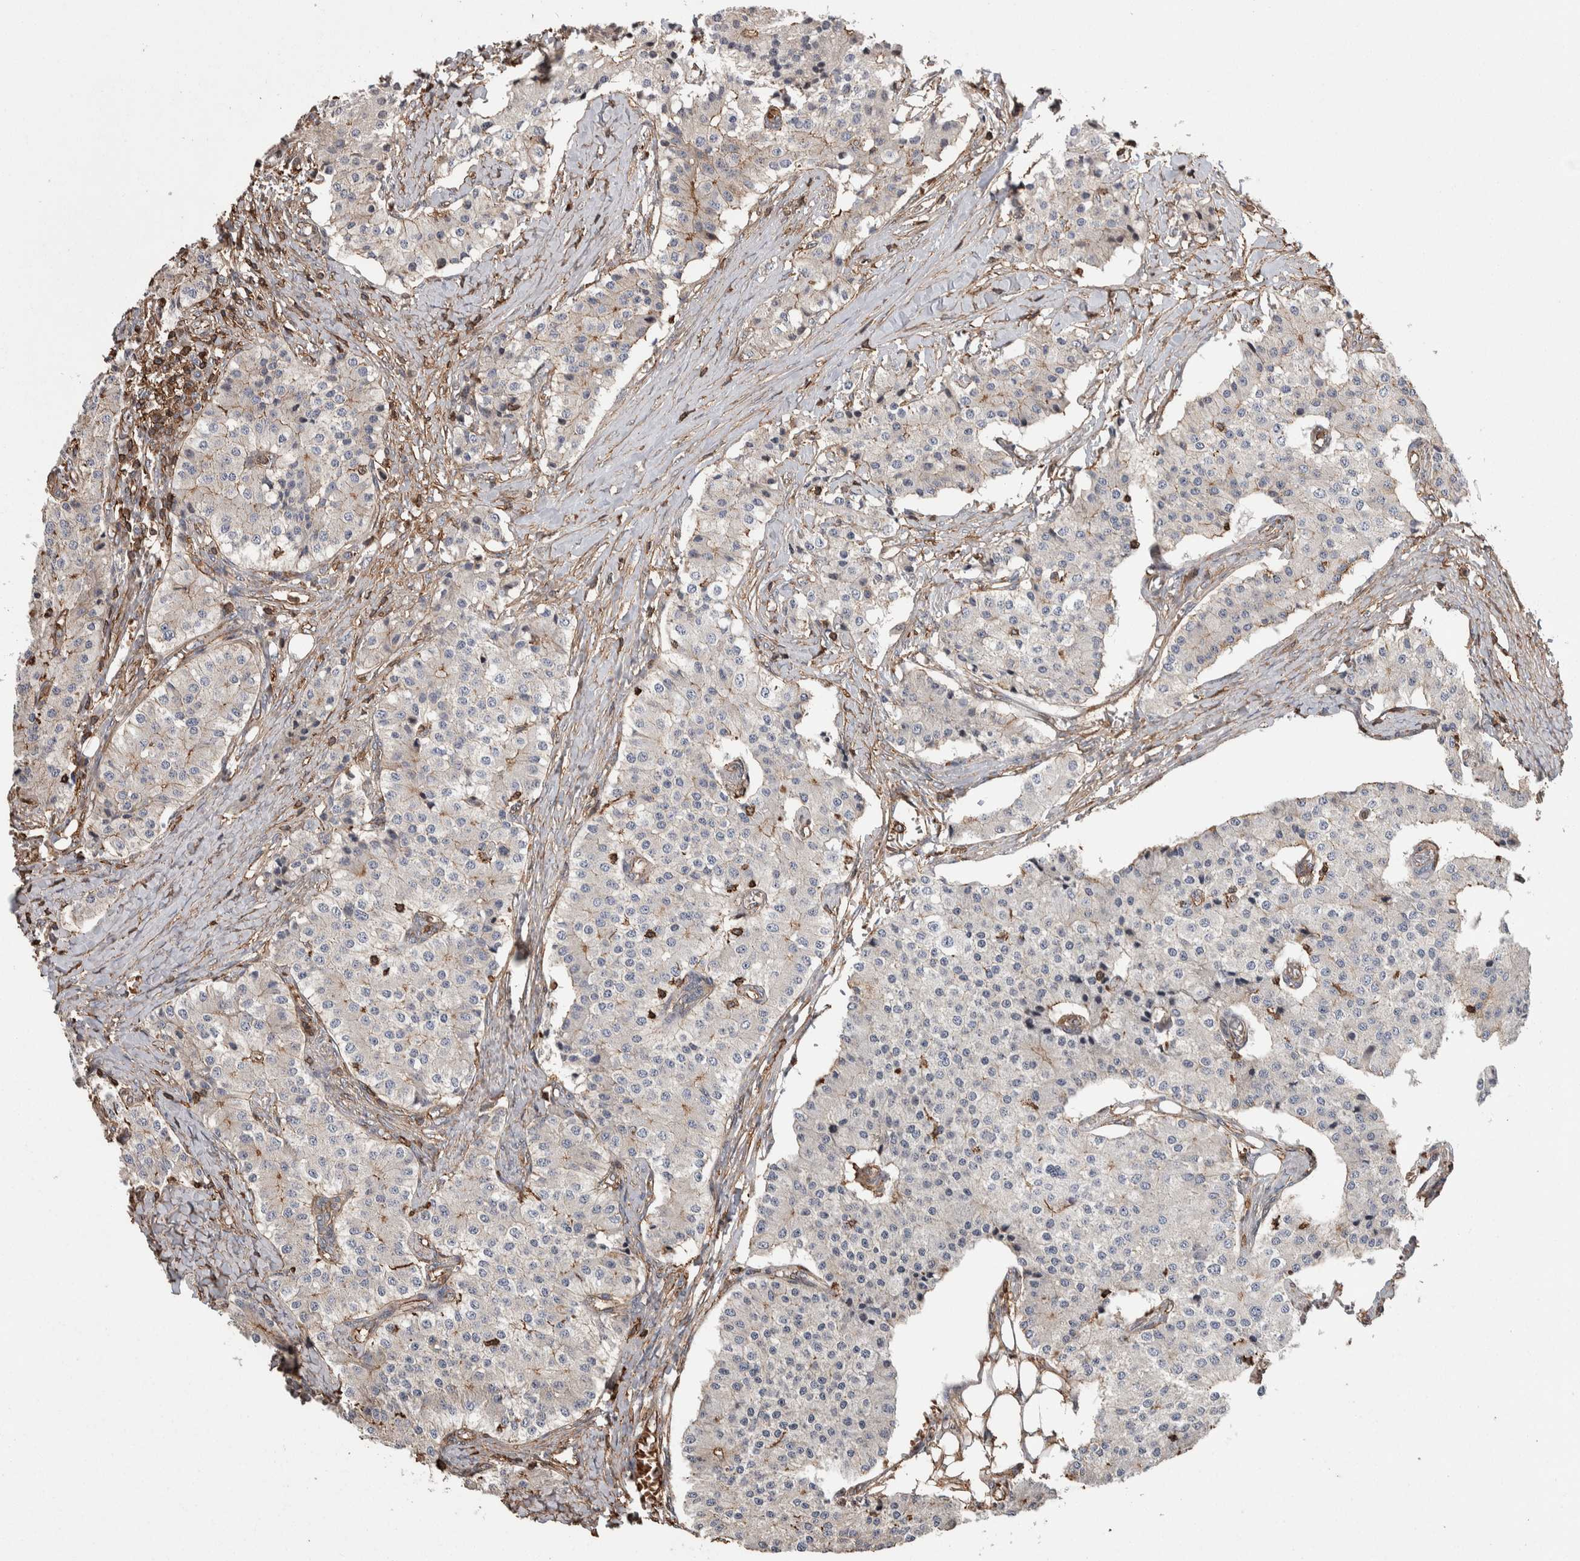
{"staining": {"intensity": "moderate", "quantity": "<25%", "location": "cytoplasmic/membranous"}, "tissue": "carcinoid", "cell_type": "Tumor cells", "image_type": "cancer", "snomed": [{"axis": "morphology", "description": "Carcinoid, malignant, NOS"}, {"axis": "topography", "description": "Colon"}], "caption": "There is low levels of moderate cytoplasmic/membranous expression in tumor cells of carcinoid (malignant), as demonstrated by immunohistochemical staining (brown color).", "gene": "ENPP2", "patient": {"sex": "female", "age": 52}}